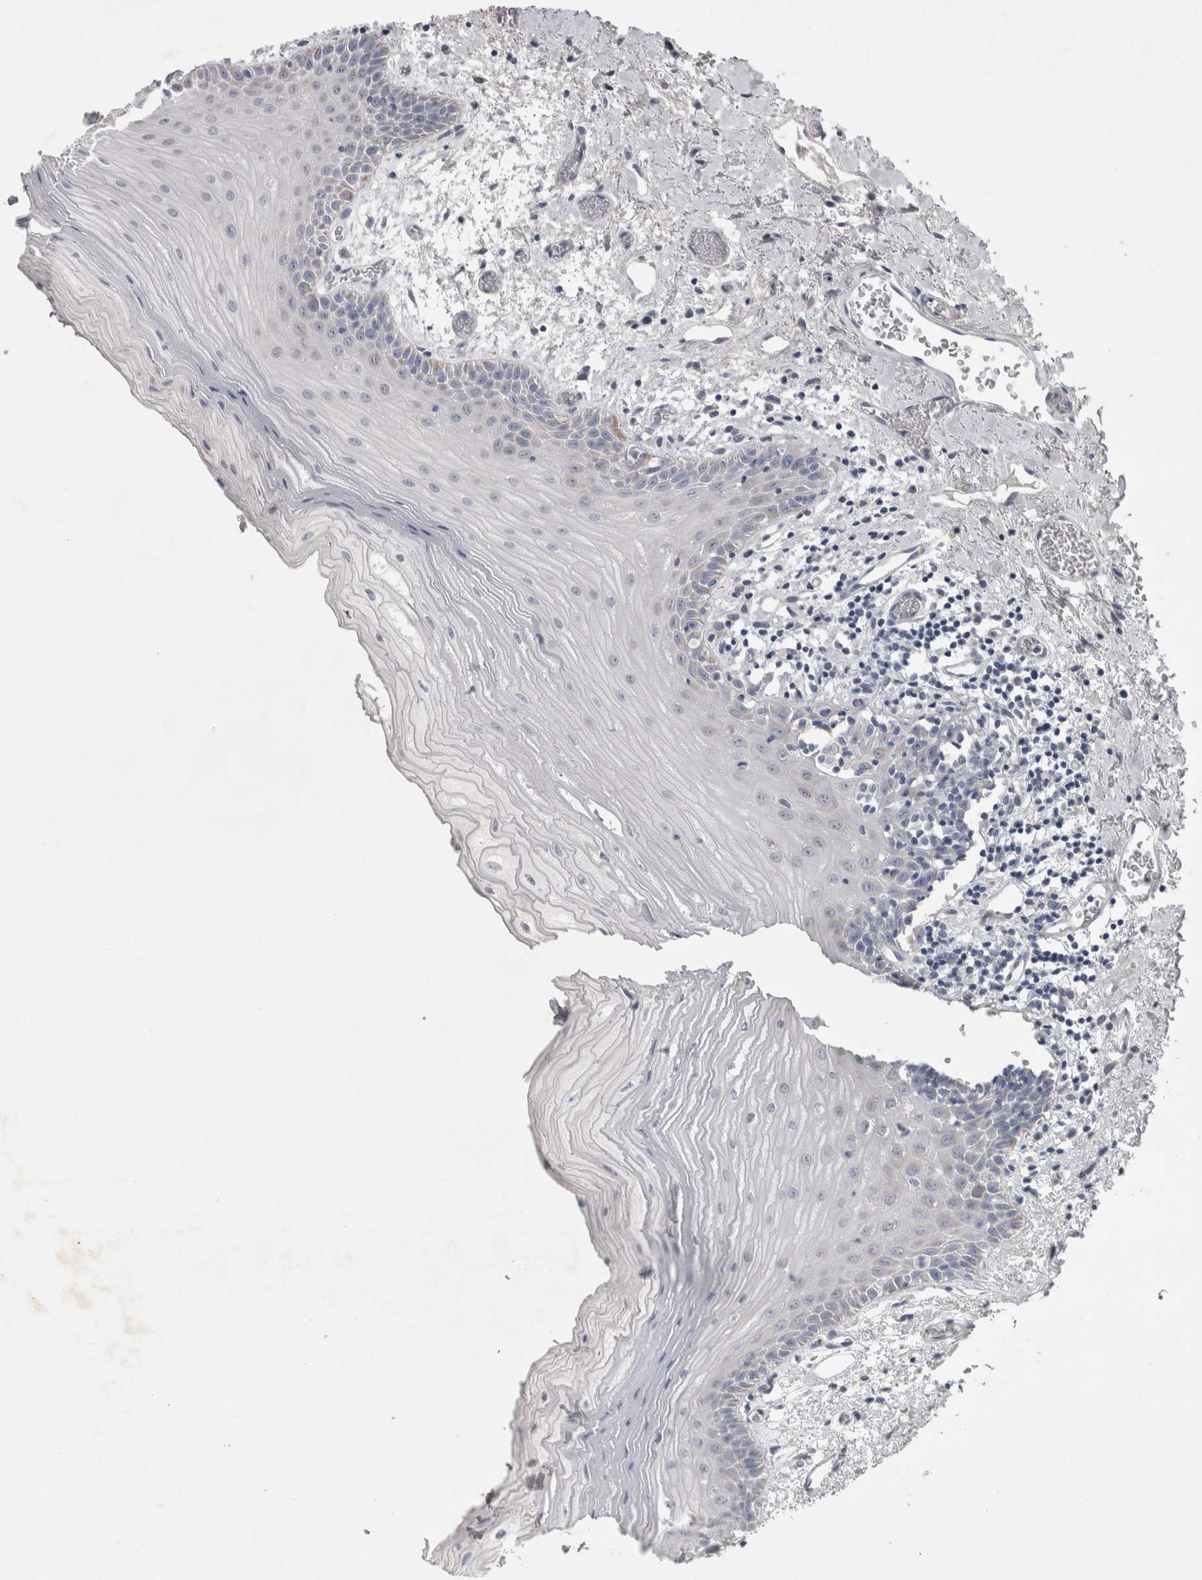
{"staining": {"intensity": "negative", "quantity": "none", "location": "none"}, "tissue": "oral mucosa", "cell_type": "Squamous epithelial cells", "image_type": "normal", "snomed": [{"axis": "morphology", "description": "Normal tissue, NOS"}, {"axis": "topography", "description": "Oral tissue"}], "caption": "The immunohistochemistry histopathology image has no significant expression in squamous epithelial cells of oral mucosa. Brightfield microscopy of immunohistochemistry (IHC) stained with DAB (brown) and hematoxylin (blue), captured at high magnification.", "gene": "FXYD7", "patient": {"sex": "male", "age": 52}}